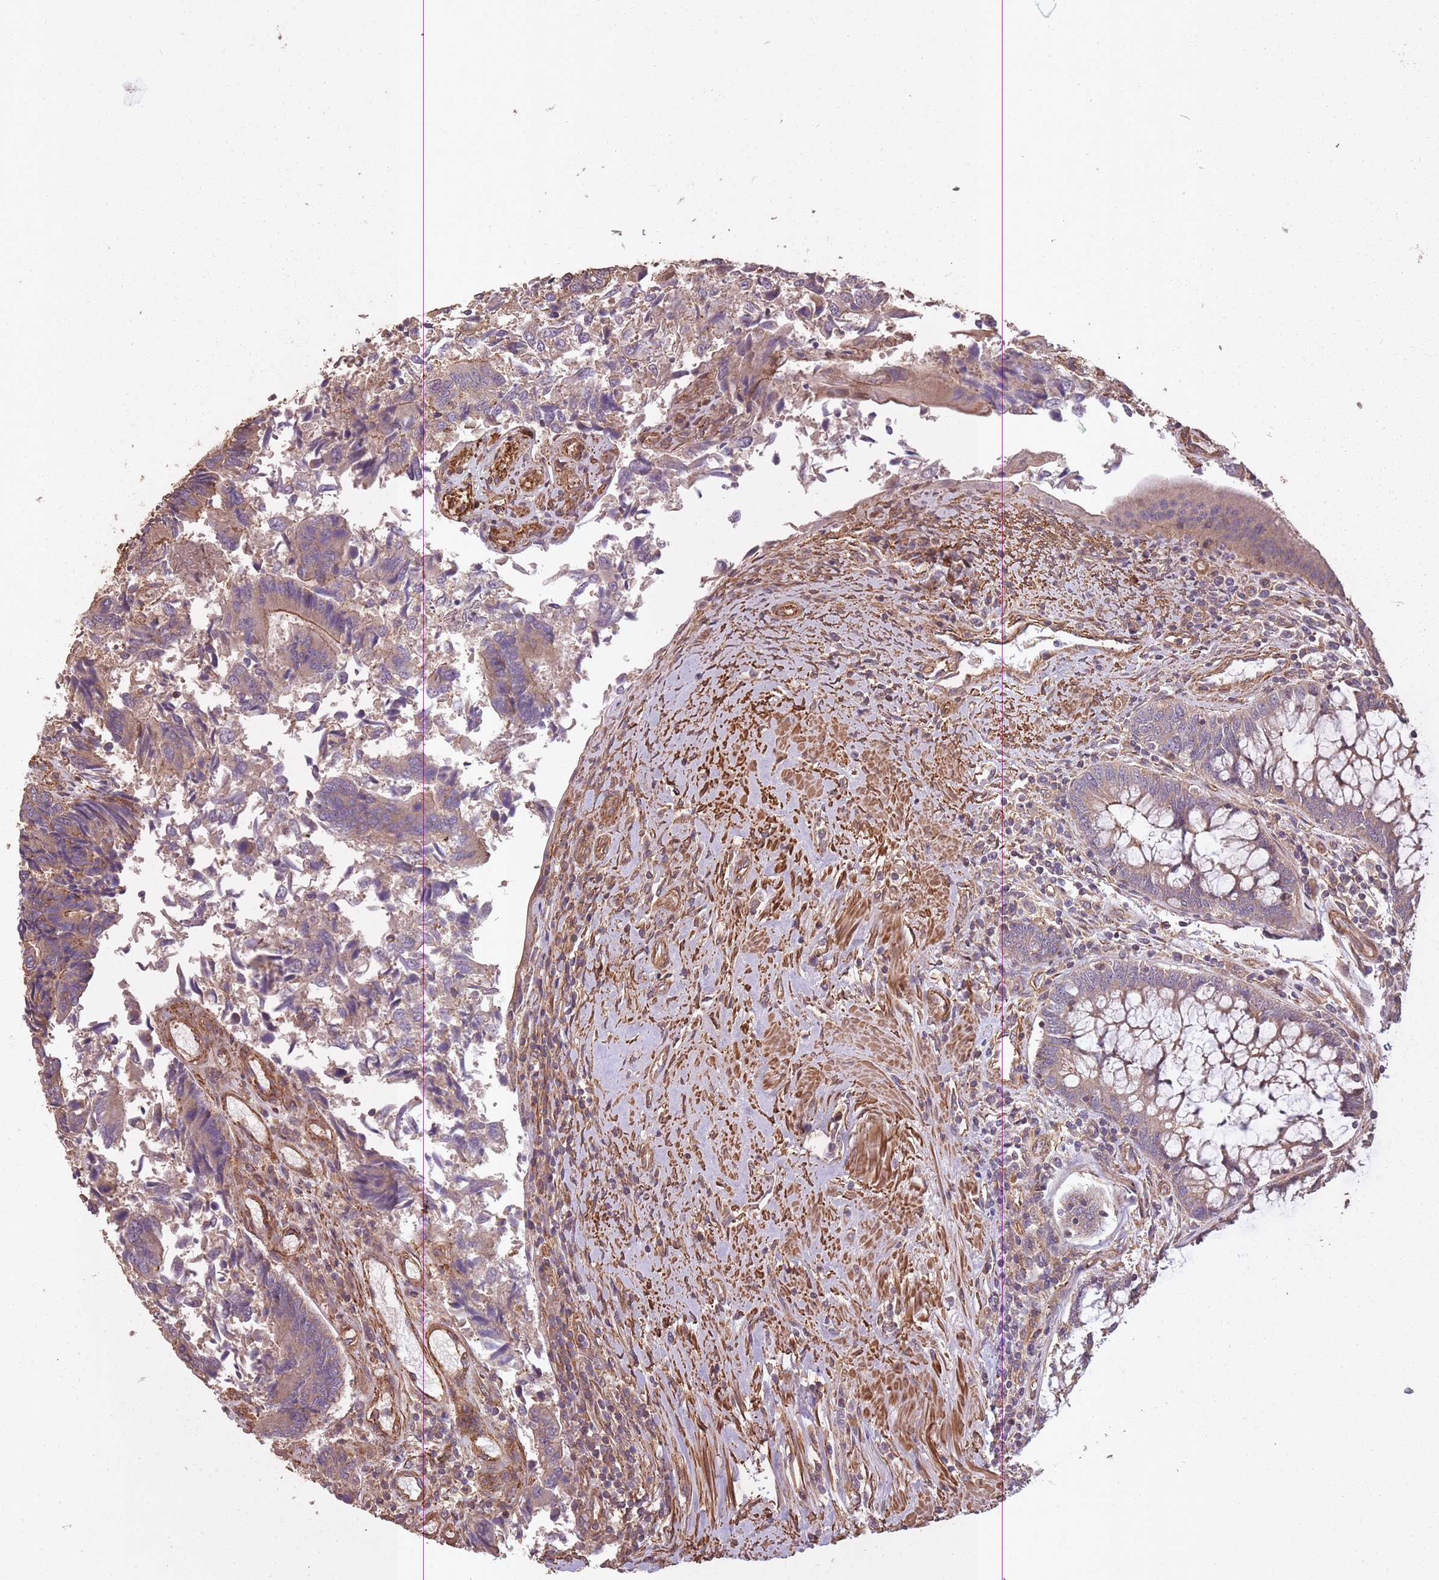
{"staining": {"intensity": "moderate", "quantity": "25%-75%", "location": "cytoplasmic/membranous"}, "tissue": "colorectal cancer", "cell_type": "Tumor cells", "image_type": "cancer", "snomed": [{"axis": "morphology", "description": "Adenocarcinoma, NOS"}, {"axis": "topography", "description": "Colon"}], "caption": "Protein positivity by immunohistochemistry (IHC) exhibits moderate cytoplasmic/membranous expression in approximately 25%-75% of tumor cells in colorectal adenocarcinoma. The protein of interest is stained brown, and the nuclei are stained in blue (DAB IHC with brightfield microscopy, high magnification).", "gene": "ARMH3", "patient": {"sex": "female", "age": 67}}